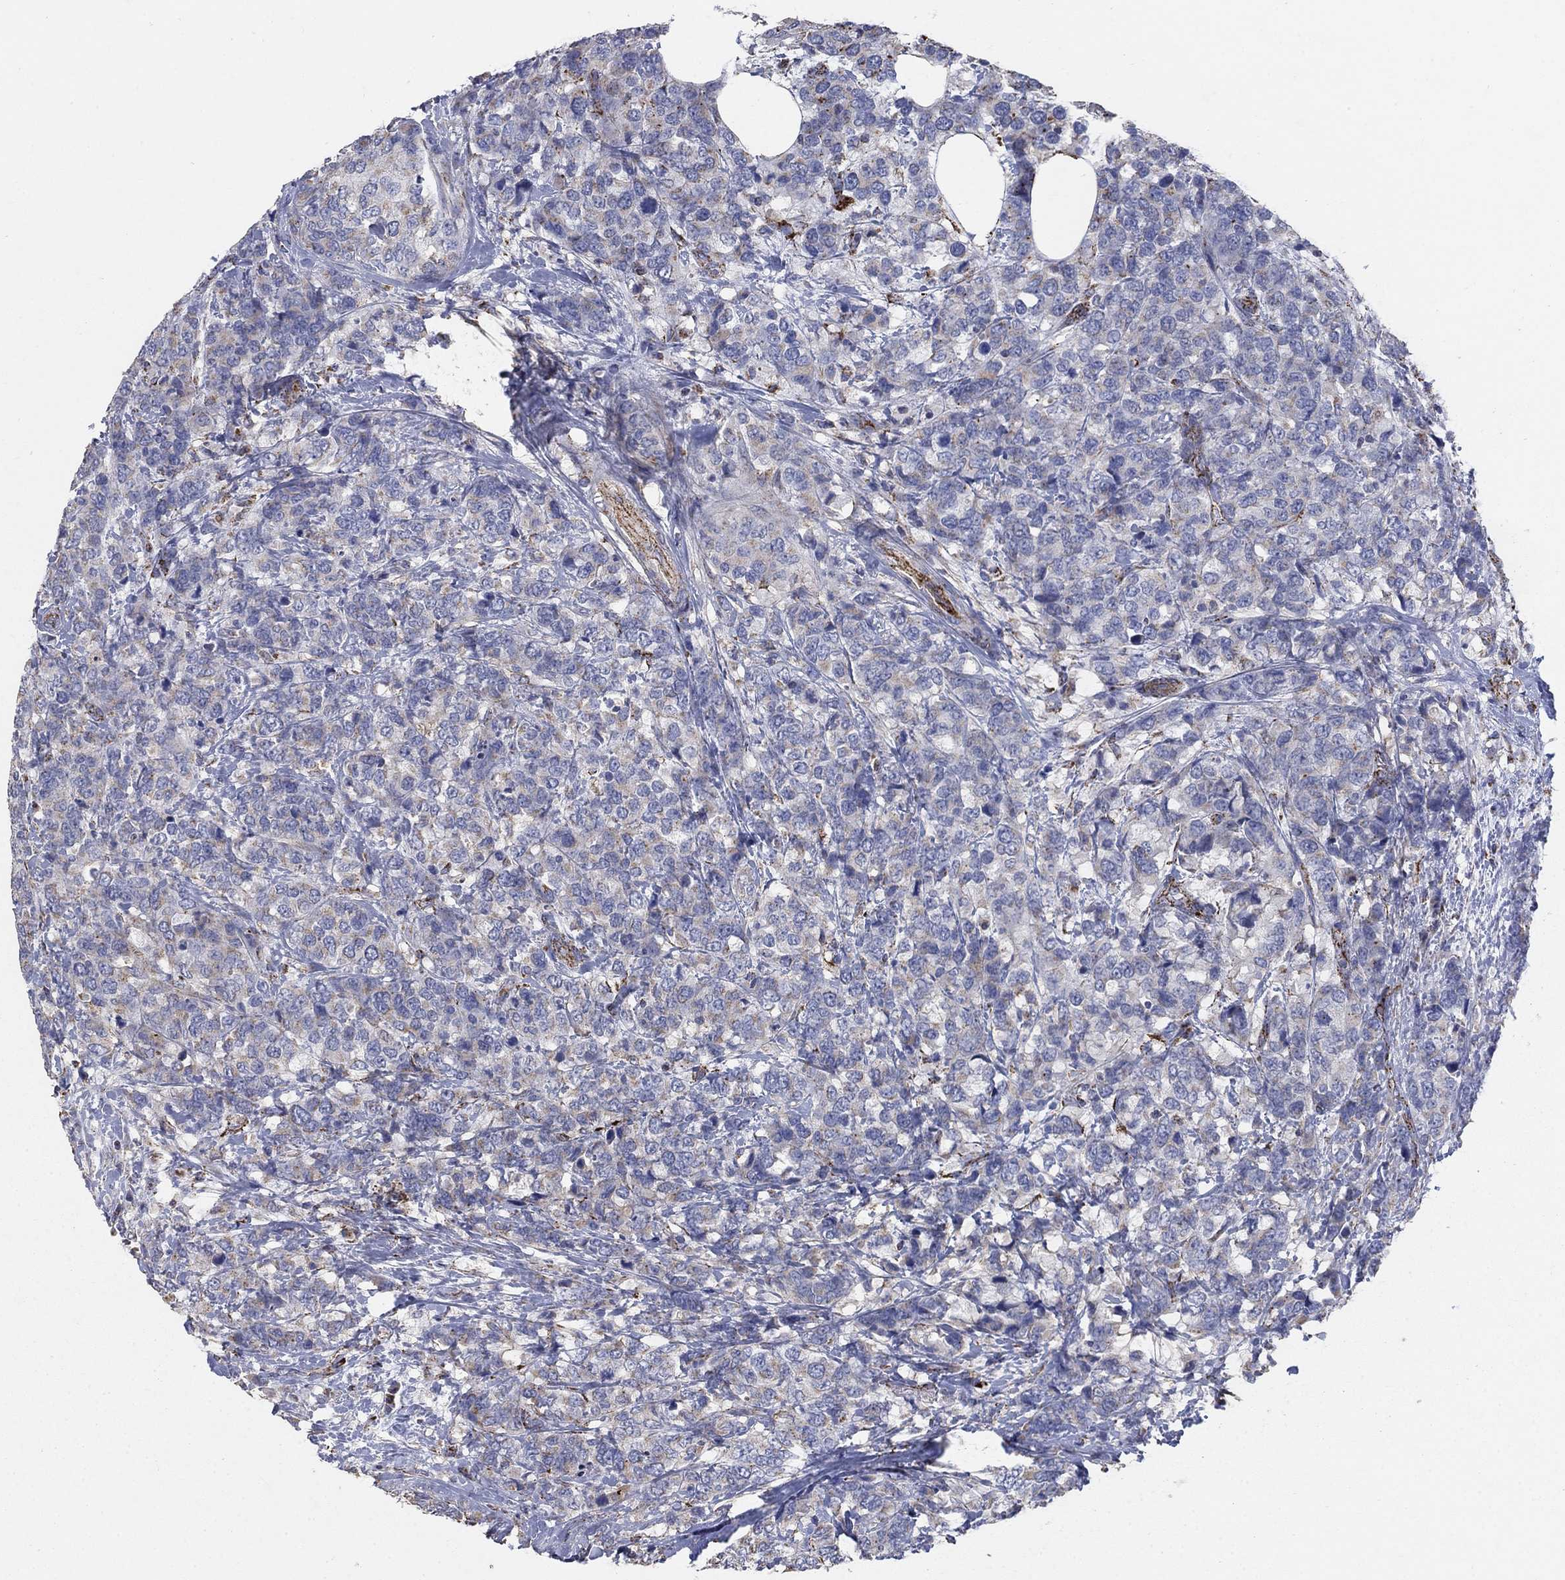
{"staining": {"intensity": "weak", "quantity": "25%-75%", "location": "cytoplasmic/membranous"}, "tissue": "breast cancer", "cell_type": "Tumor cells", "image_type": "cancer", "snomed": [{"axis": "morphology", "description": "Lobular carcinoma"}, {"axis": "topography", "description": "Breast"}], "caption": "A brown stain shows weak cytoplasmic/membranous positivity of a protein in lobular carcinoma (breast) tumor cells.", "gene": "PNPLA2", "patient": {"sex": "female", "age": 59}}